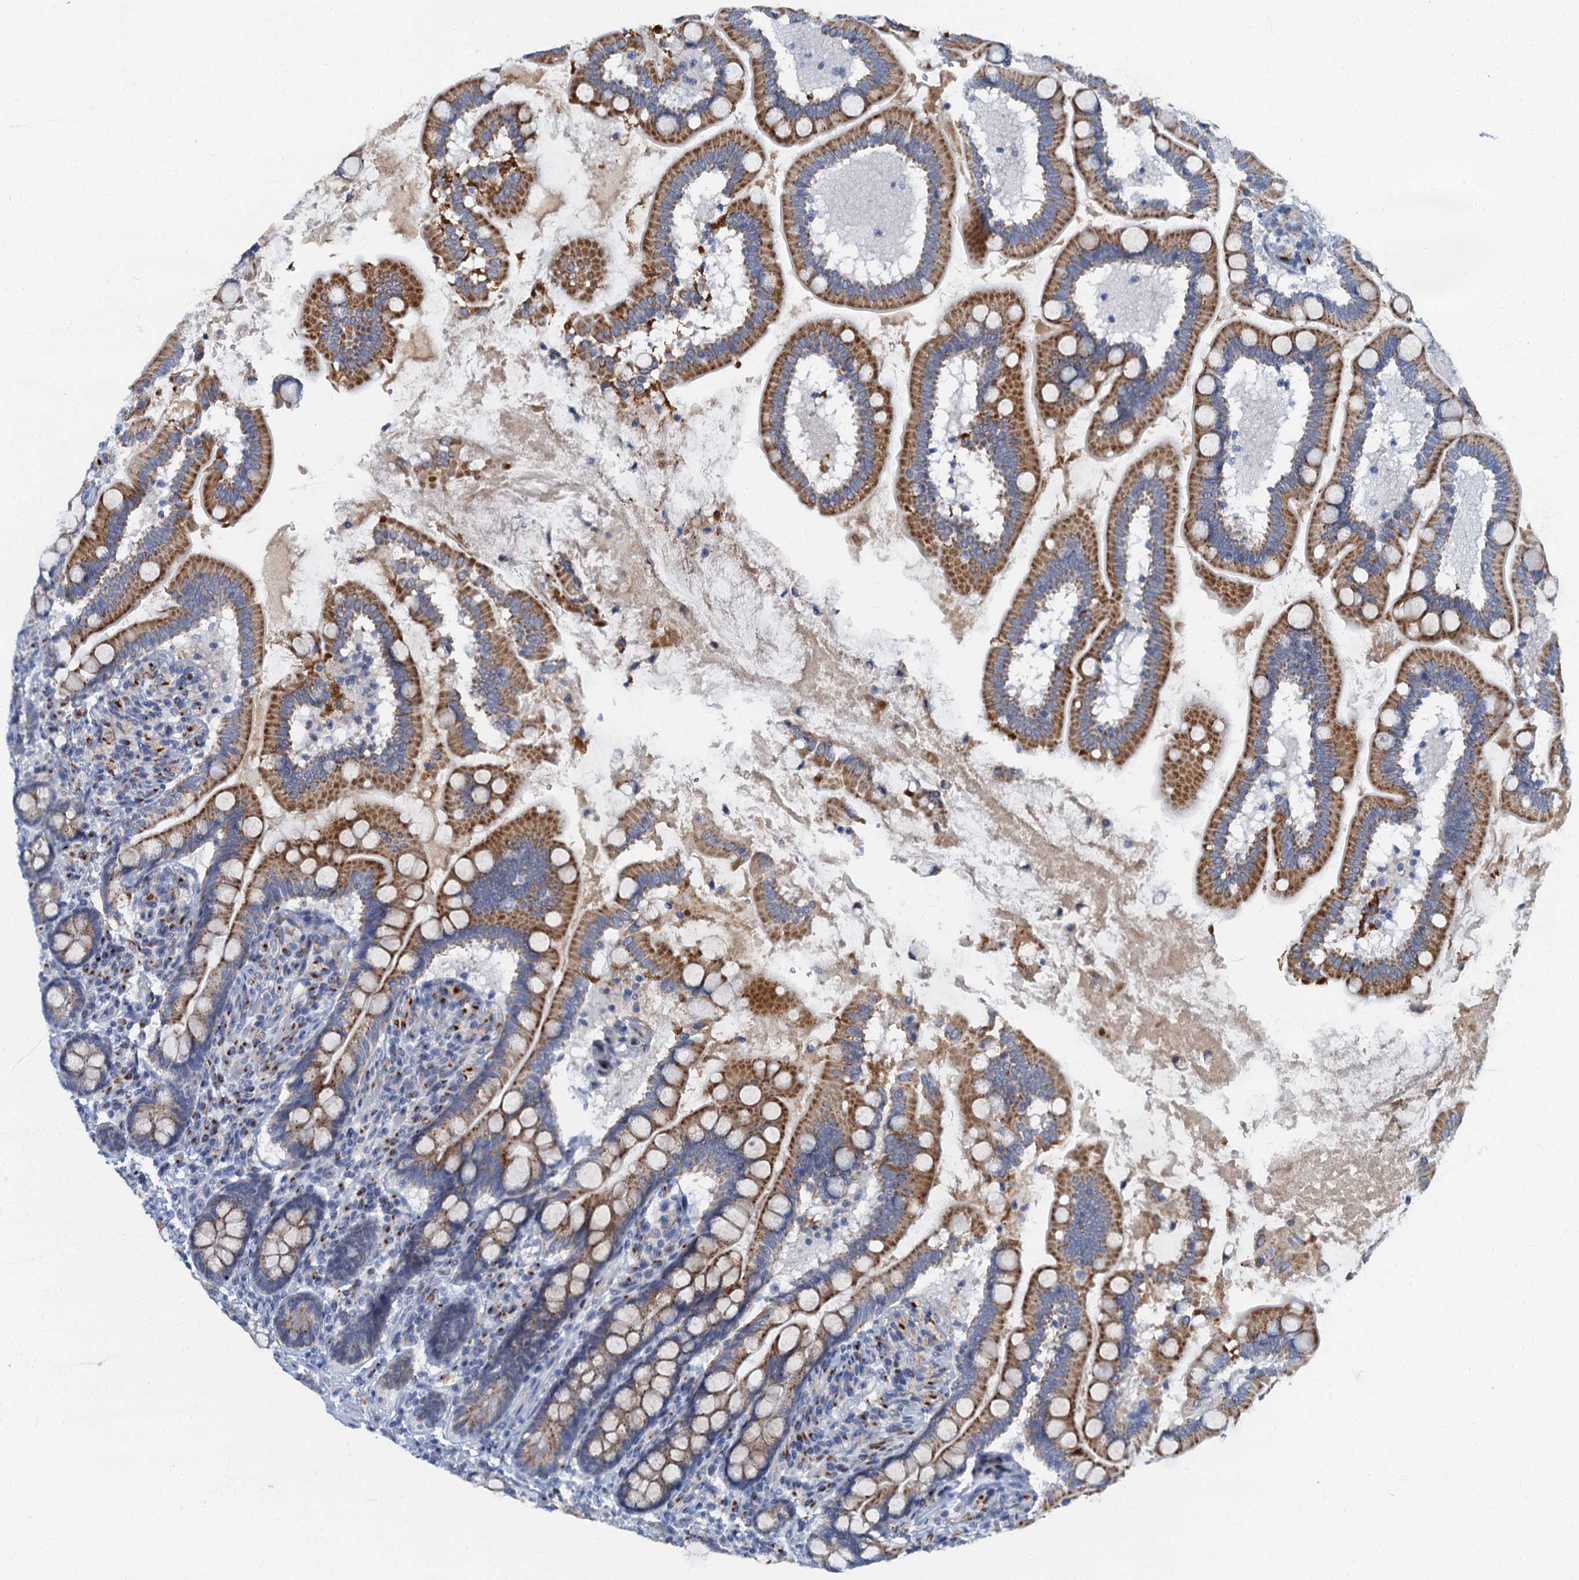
{"staining": {"intensity": "moderate", "quantity": ">75%", "location": "cytoplasmic/membranous"}, "tissue": "small intestine", "cell_type": "Glandular cells", "image_type": "normal", "snomed": [{"axis": "morphology", "description": "Normal tissue, NOS"}, {"axis": "topography", "description": "Small intestine"}], "caption": "Small intestine stained for a protein (brown) shows moderate cytoplasmic/membranous positive staining in about >75% of glandular cells.", "gene": "LYPD3", "patient": {"sex": "female", "age": 64}}